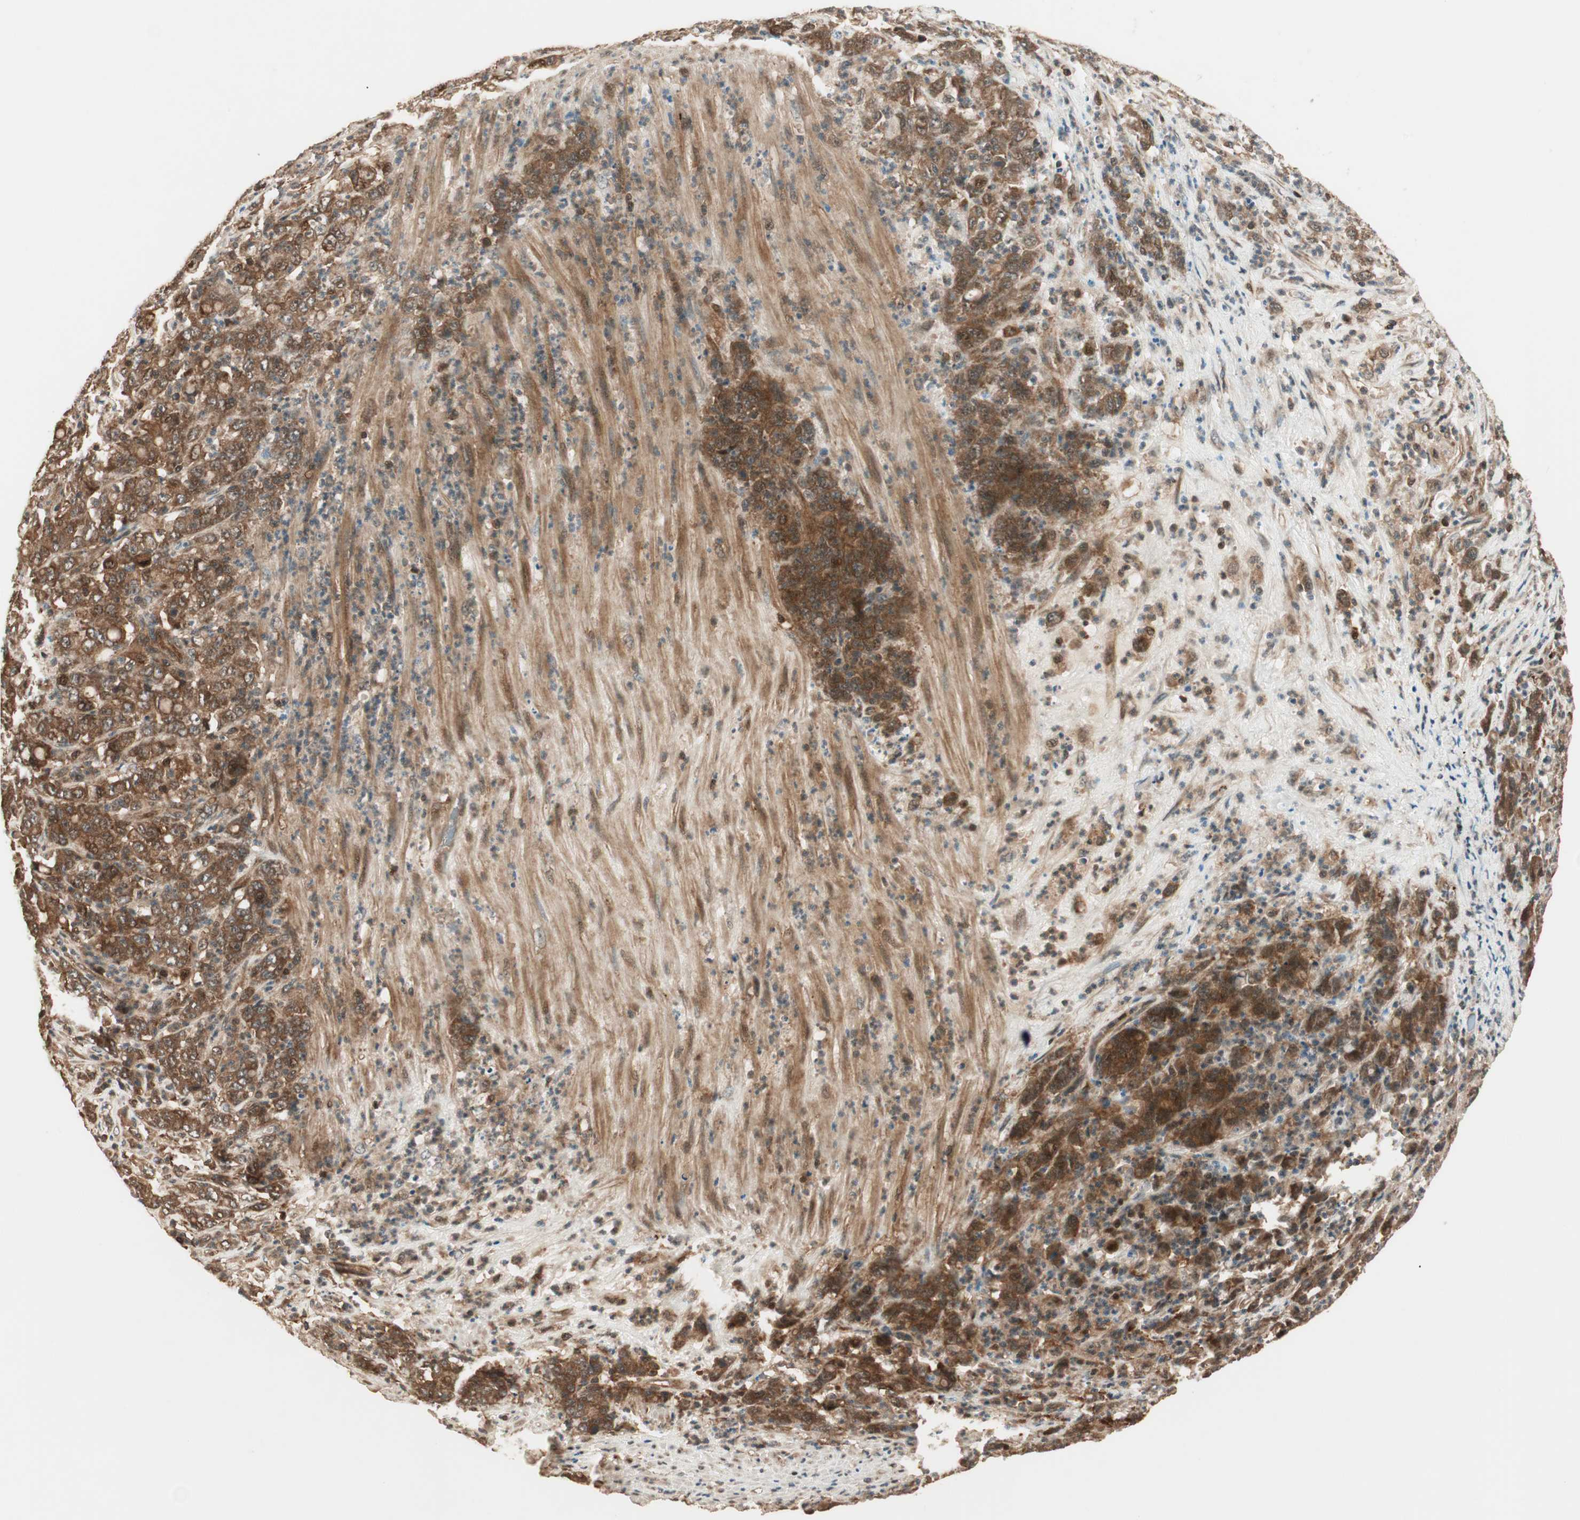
{"staining": {"intensity": "strong", "quantity": ">75%", "location": "cytoplasmic/membranous"}, "tissue": "stomach cancer", "cell_type": "Tumor cells", "image_type": "cancer", "snomed": [{"axis": "morphology", "description": "Adenocarcinoma, NOS"}, {"axis": "topography", "description": "Stomach, lower"}], "caption": "Human adenocarcinoma (stomach) stained with a brown dye shows strong cytoplasmic/membranous positive staining in about >75% of tumor cells.", "gene": "CNOT4", "patient": {"sex": "female", "age": 71}}